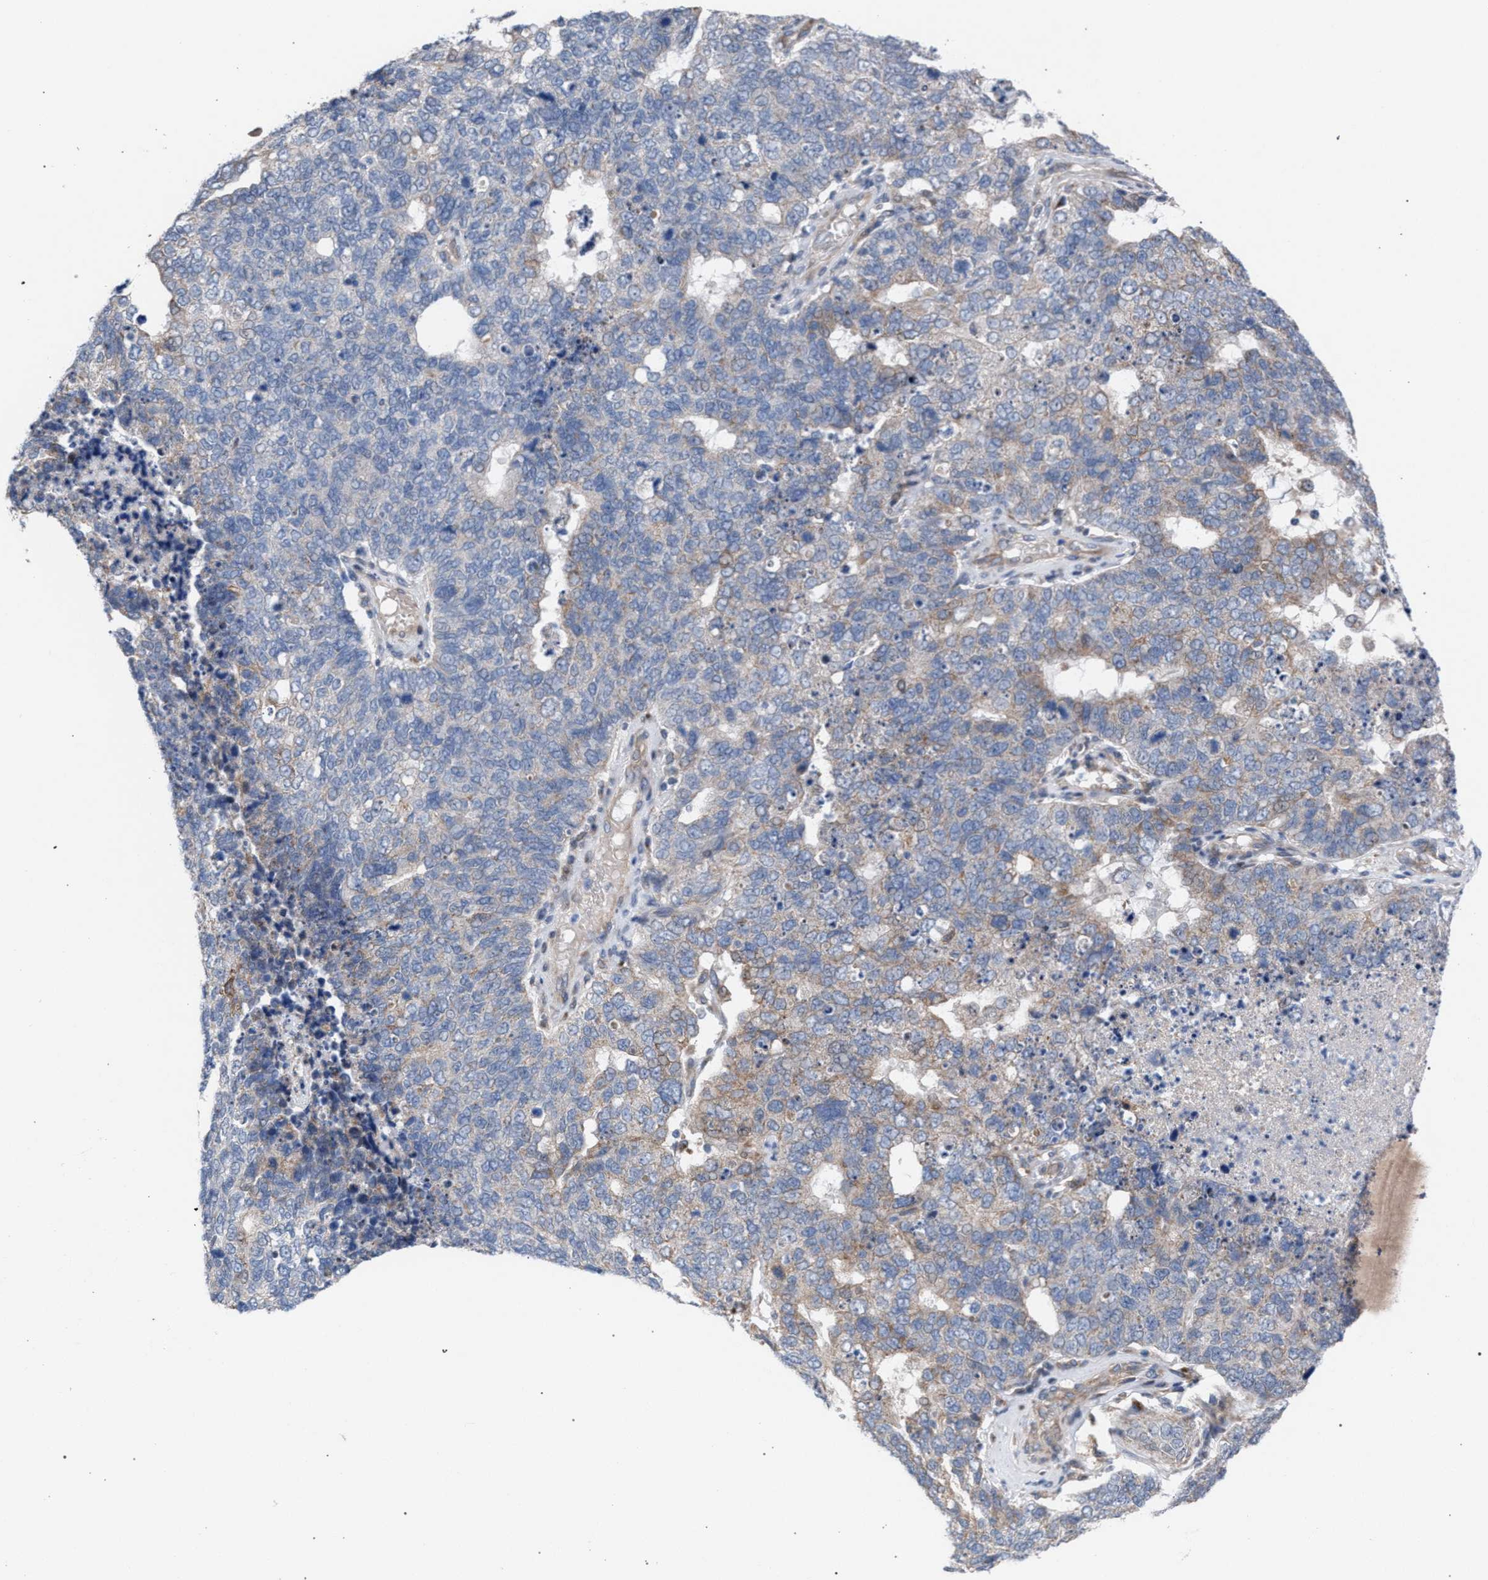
{"staining": {"intensity": "weak", "quantity": "<25%", "location": "cytoplasmic/membranous"}, "tissue": "cervical cancer", "cell_type": "Tumor cells", "image_type": "cancer", "snomed": [{"axis": "morphology", "description": "Squamous cell carcinoma, NOS"}, {"axis": "topography", "description": "Cervix"}], "caption": "Human cervical squamous cell carcinoma stained for a protein using immunohistochemistry (IHC) reveals no staining in tumor cells.", "gene": "RNF135", "patient": {"sex": "female", "age": 63}}